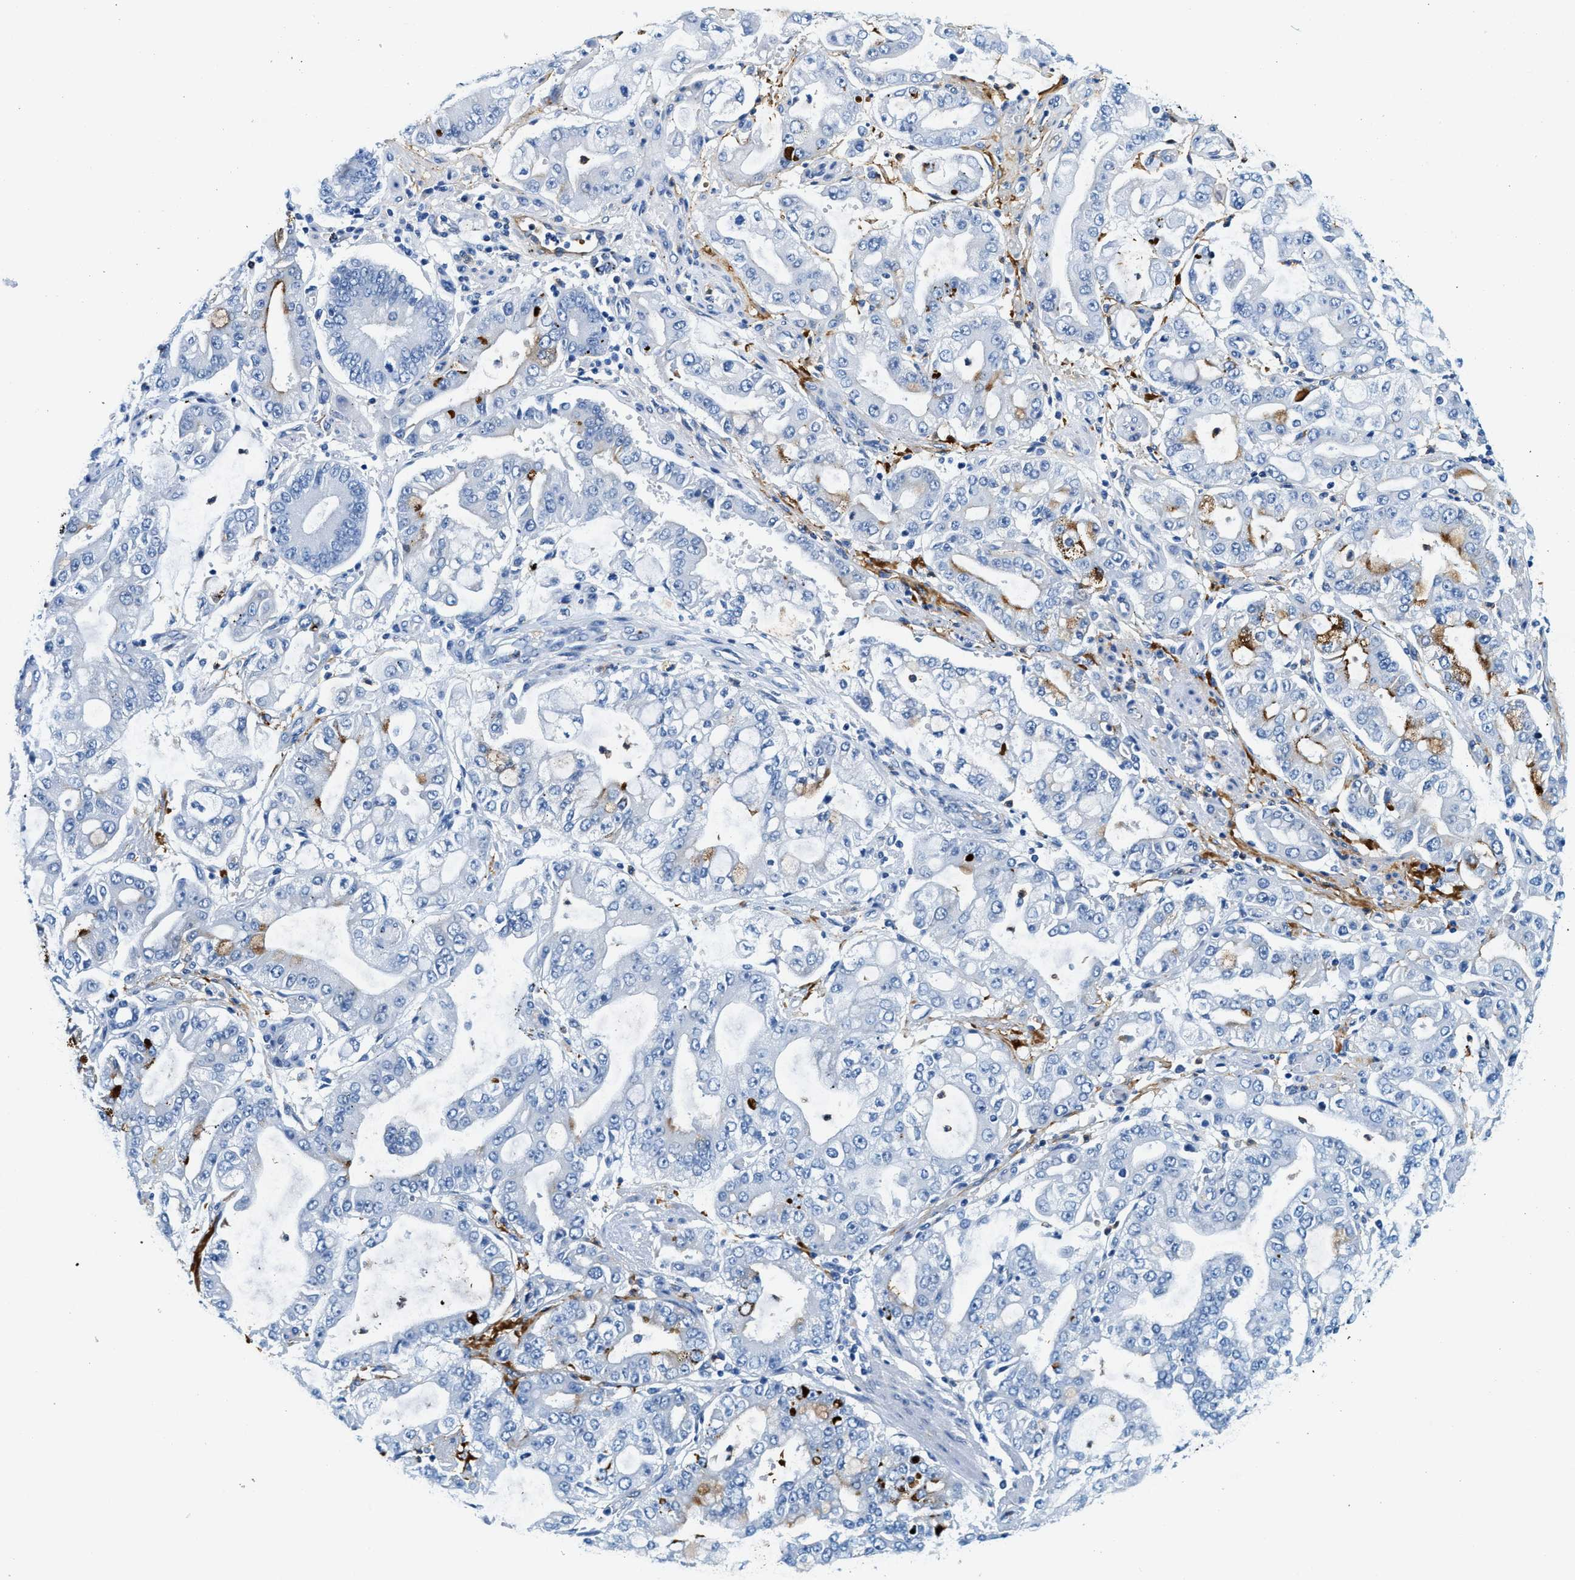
{"staining": {"intensity": "moderate", "quantity": "<25%", "location": "cytoplasmic/membranous"}, "tissue": "stomach cancer", "cell_type": "Tumor cells", "image_type": "cancer", "snomed": [{"axis": "morphology", "description": "Adenocarcinoma, NOS"}, {"axis": "topography", "description": "Stomach"}], "caption": "Immunohistochemical staining of stomach cancer (adenocarcinoma) reveals moderate cytoplasmic/membranous protein expression in about <25% of tumor cells.", "gene": "ZDHHC13", "patient": {"sex": "male", "age": 76}}